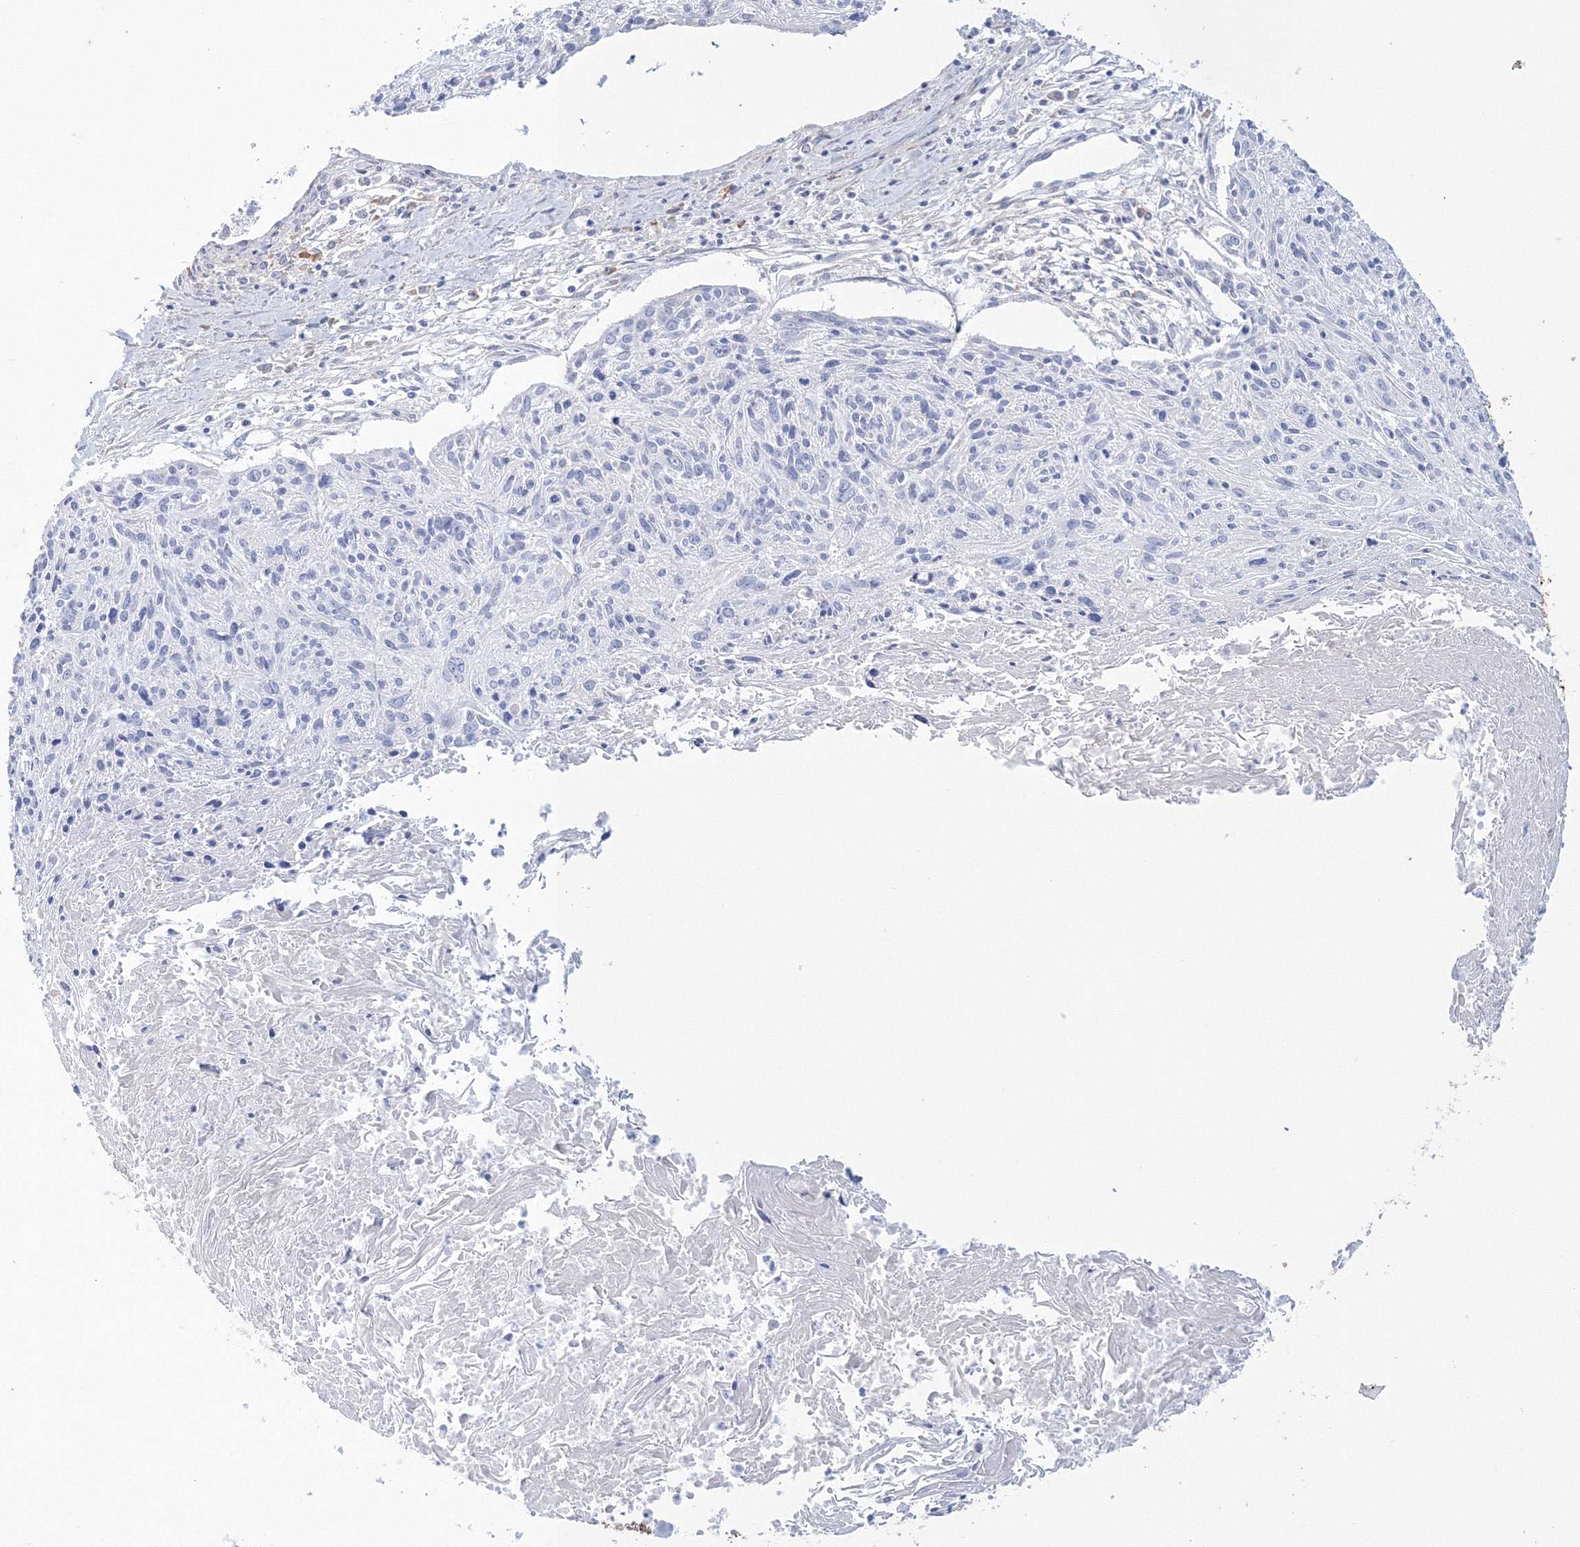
{"staining": {"intensity": "negative", "quantity": "none", "location": "none"}, "tissue": "cervical cancer", "cell_type": "Tumor cells", "image_type": "cancer", "snomed": [{"axis": "morphology", "description": "Squamous cell carcinoma, NOS"}, {"axis": "topography", "description": "Cervix"}], "caption": "This is an immunohistochemistry (IHC) photomicrograph of squamous cell carcinoma (cervical). There is no positivity in tumor cells.", "gene": "VSIG1", "patient": {"sex": "female", "age": 51}}